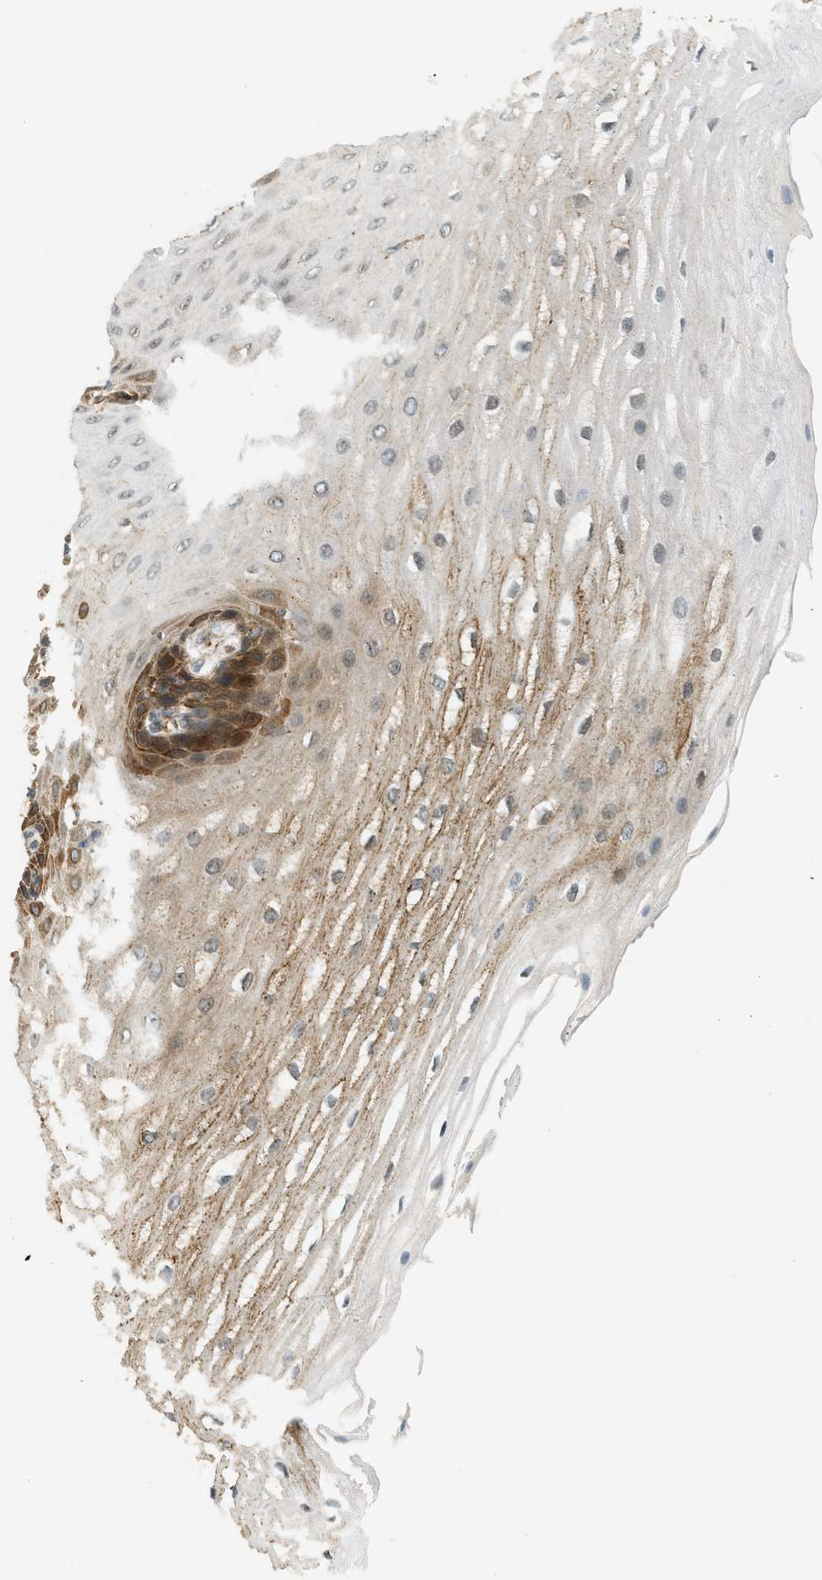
{"staining": {"intensity": "strong", "quantity": ">75%", "location": "cytoplasmic/membranous"}, "tissue": "esophagus", "cell_type": "Squamous epithelial cells", "image_type": "normal", "snomed": [{"axis": "morphology", "description": "Normal tissue, NOS"}, {"axis": "topography", "description": "Esophagus"}], "caption": "Immunohistochemical staining of benign human esophagus reveals >75% levels of strong cytoplasmic/membranous protein expression in about >75% of squamous epithelial cells.", "gene": "SEMA4D", "patient": {"sex": "male", "age": 54}}